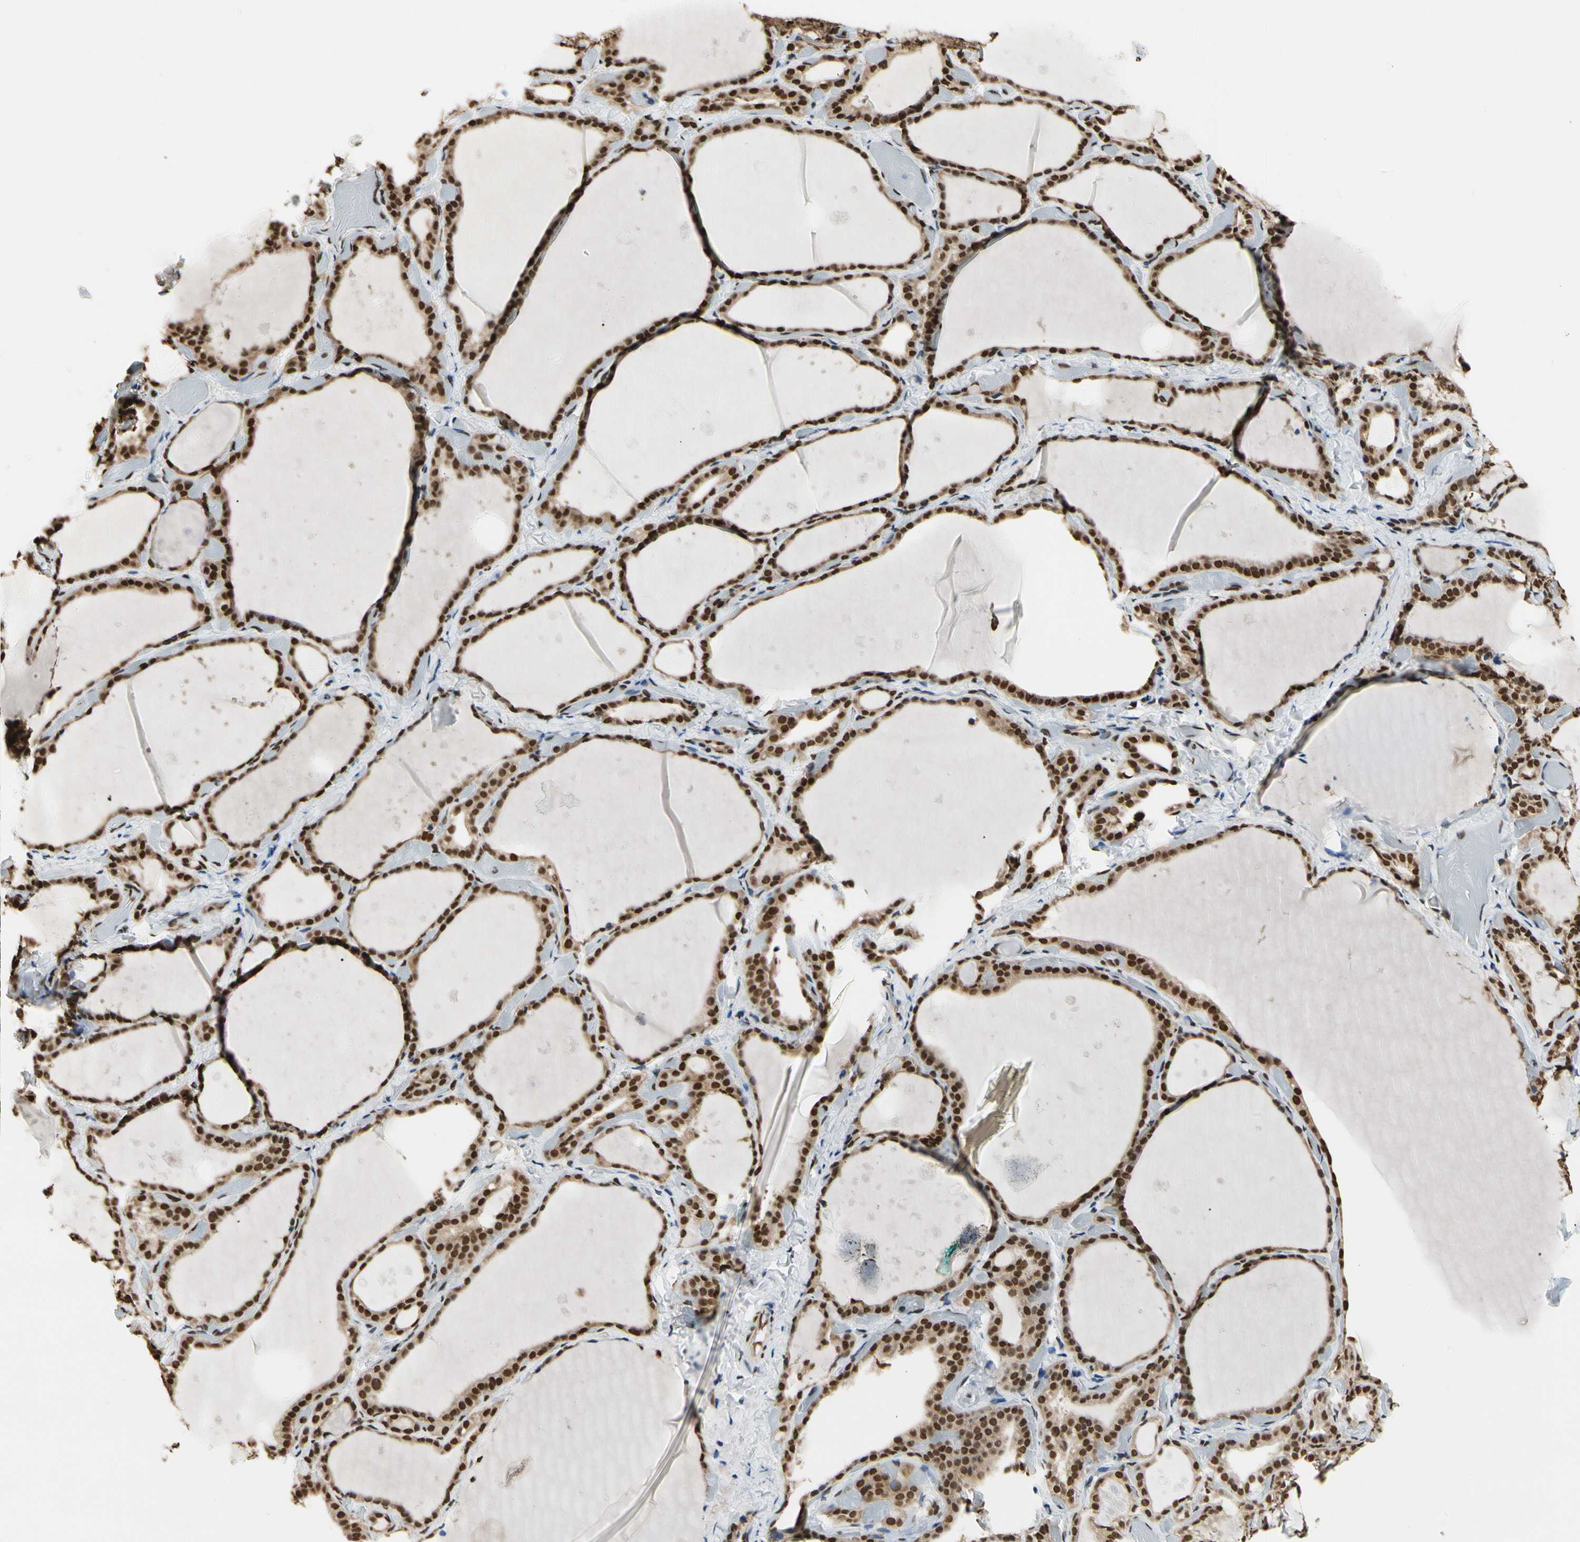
{"staining": {"intensity": "strong", "quantity": ">75%", "location": "cytoplasmic/membranous,nuclear"}, "tissue": "thyroid gland", "cell_type": "Glandular cells", "image_type": "normal", "snomed": [{"axis": "morphology", "description": "Normal tissue, NOS"}, {"axis": "topography", "description": "Thyroid gland"}], "caption": "Immunohistochemical staining of unremarkable thyroid gland shows high levels of strong cytoplasmic/membranous,nuclear positivity in about >75% of glandular cells. The protein is stained brown, and the nuclei are stained in blue (DAB (3,3'-diaminobenzidine) IHC with brightfield microscopy, high magnification).", "gene": "HNRNPK", "patient": {"sex": "female", "age": 44}}